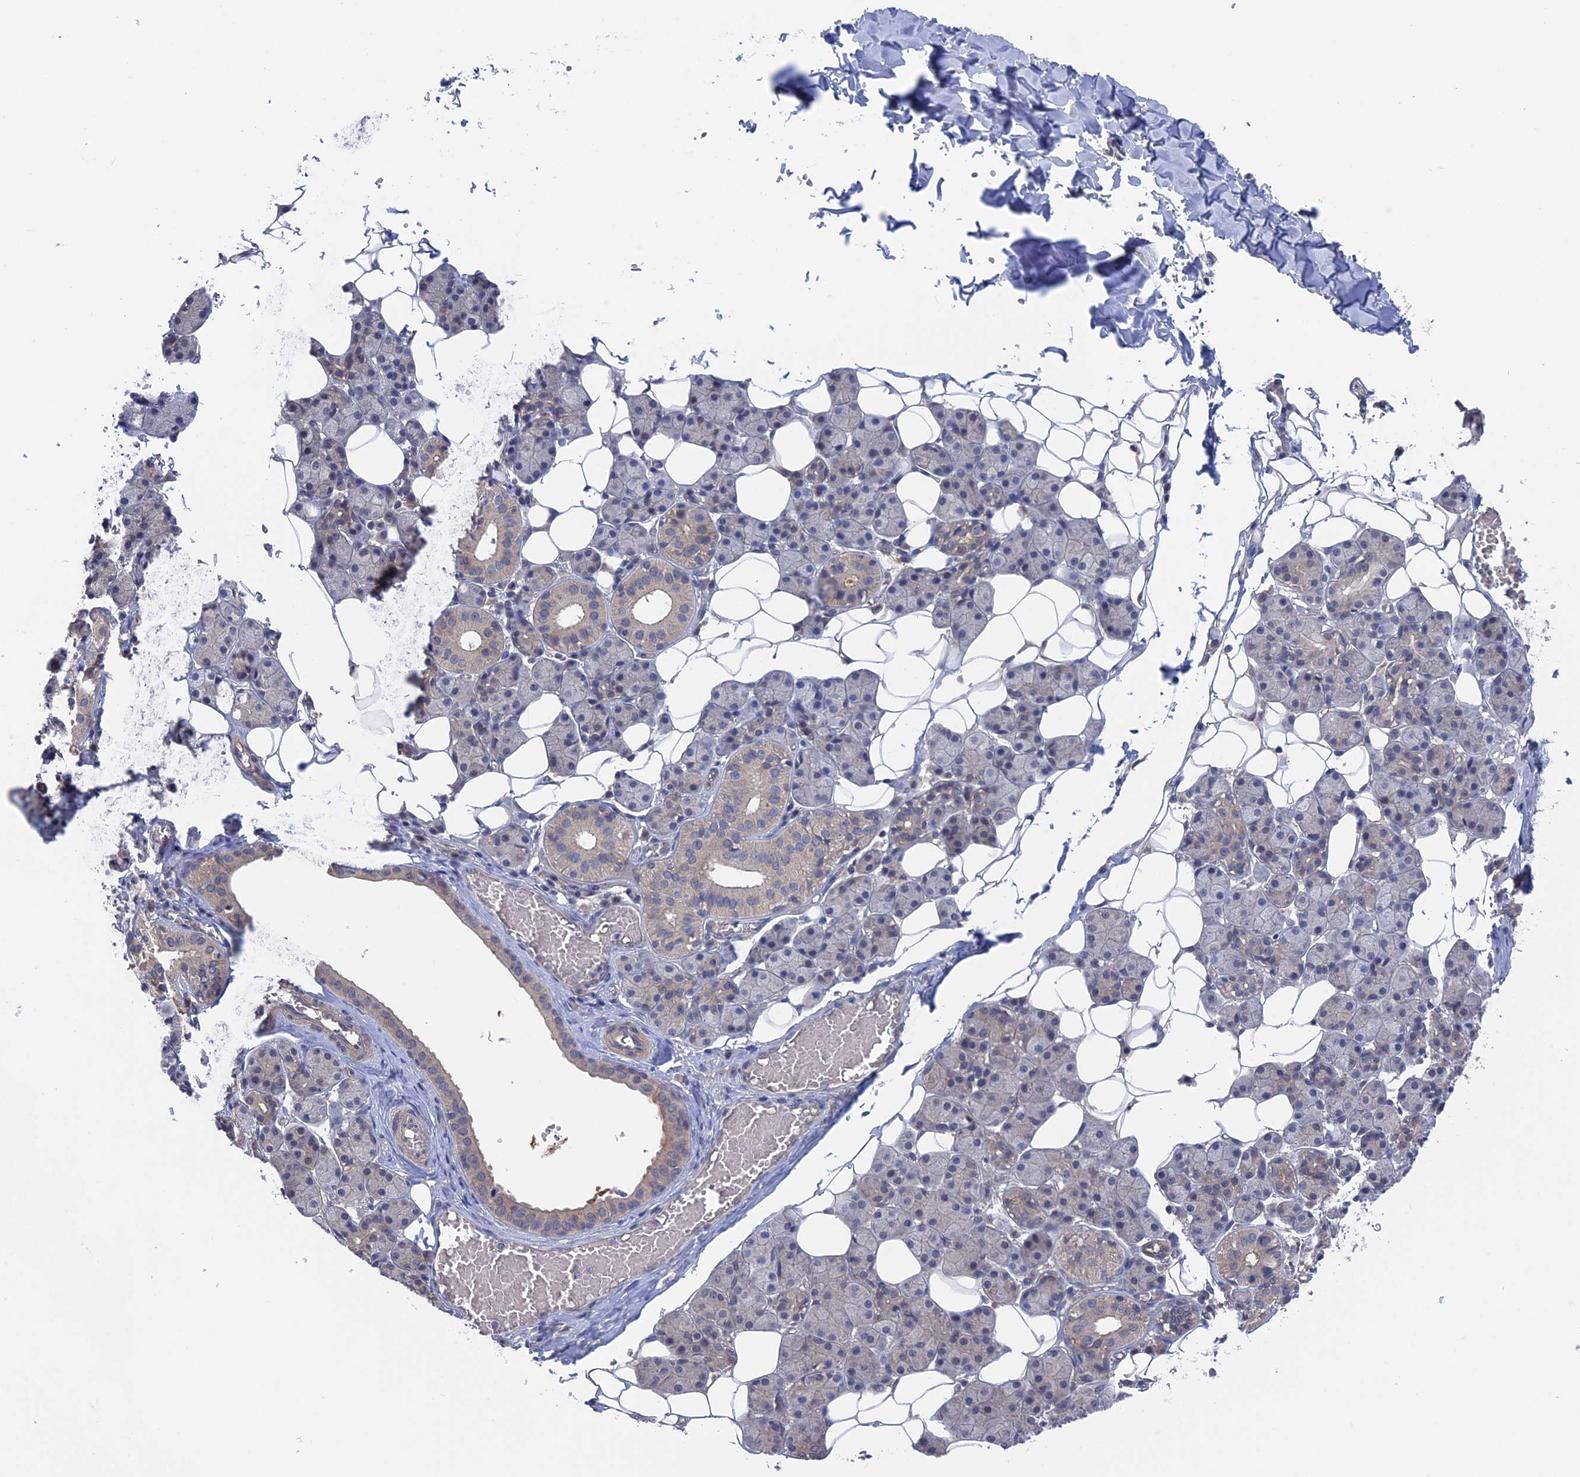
{"staining": {"intensity": "weak", "quantity": "<25%", "location": "cytoplasmic/membranous"}, "tissue": "salivary gland", "cell_type": "Glandular cells", "image_type": "normal", "snomed": [{"axis": "morphology", "description": "Normal tissue, NOS"}, {"axis": "topography", "description": "Salivary gland"}], "caption": "Immunohistochemical staining of benign salivary gland demonstrates no significant staining in glandular cells.", "gene": "NUTF2", "patient": {"sex": "female", "age": 33}}